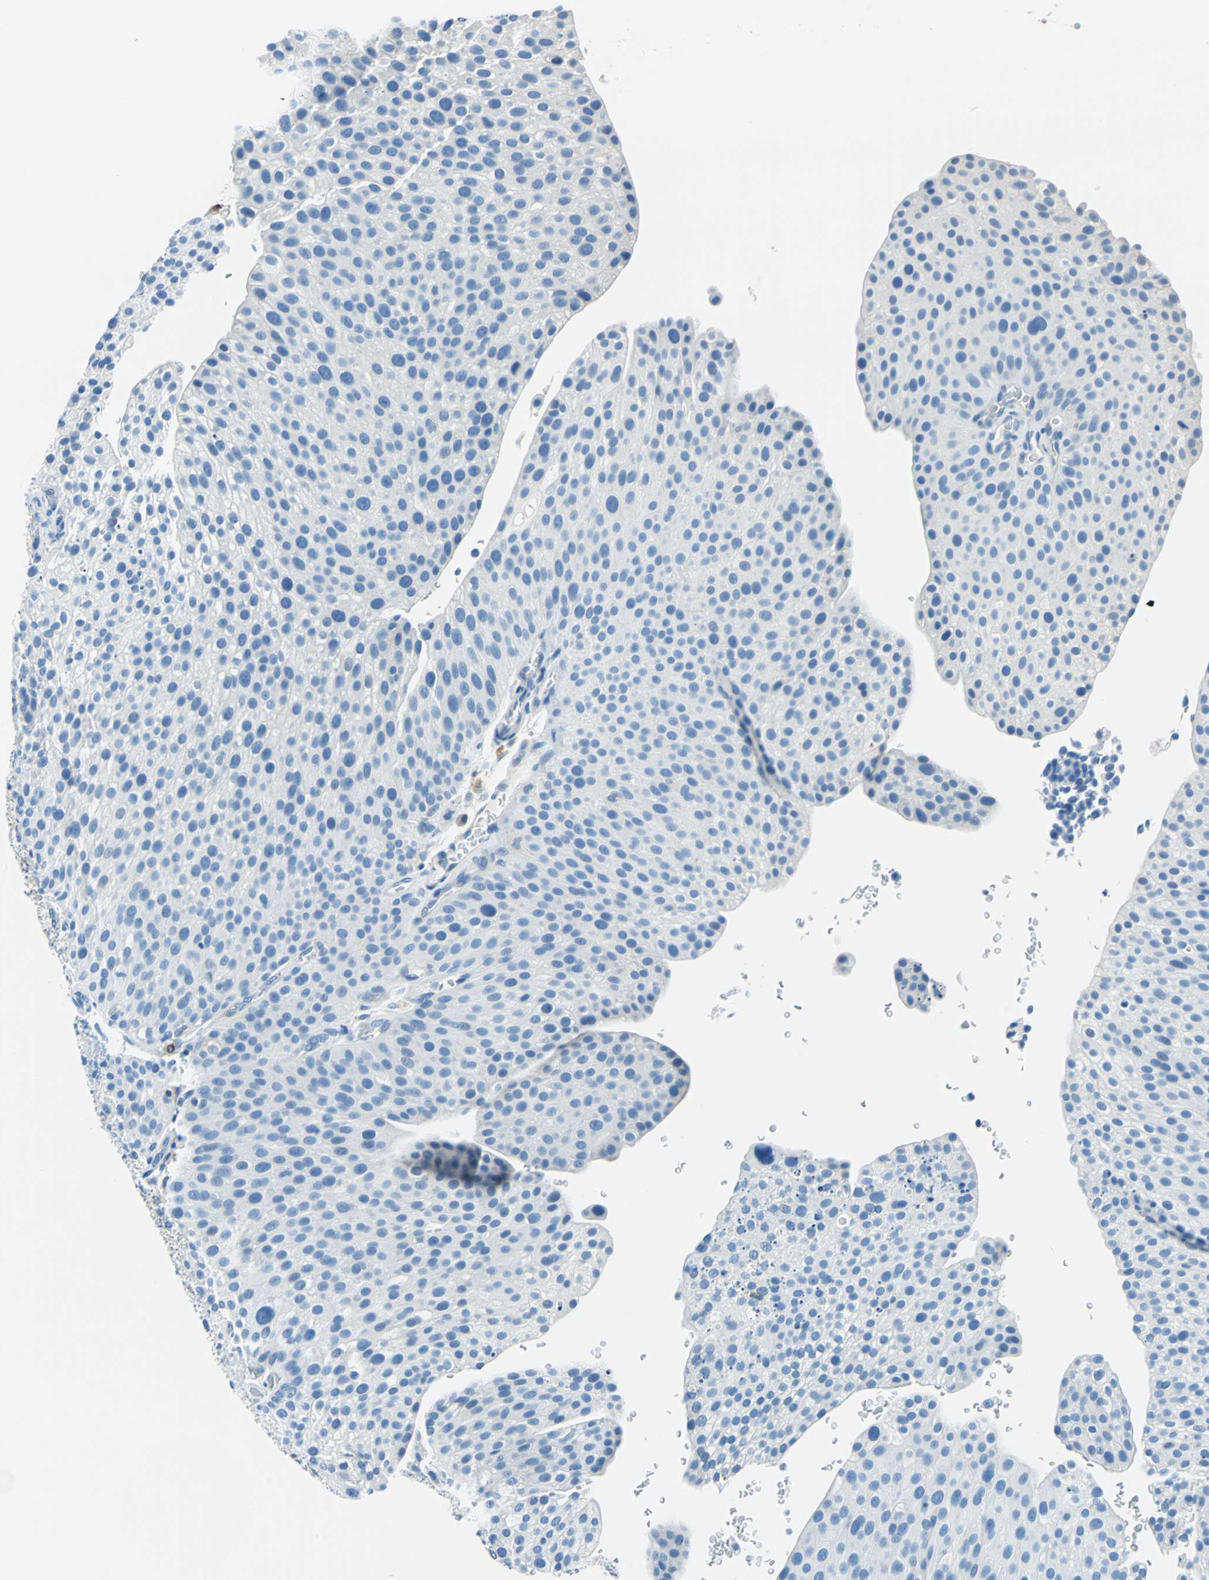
{"staining": {"intensity": "negative", "quantity": "none", "location": "none"}, "tissue": "urothelial cancer", "cell_type": "Tumor cells", "image_type": "cancer", "snomed": [{"axis": "morphology", "description": "Urothelial carcinoma, Low grade"}, {"axis": "topography", "description": "Smooth muscle"}, {"axis": "topography", "description": "Urinary bladder"}], "caption": "This is an IHC photomicrograph of human urothelial cancer. There is no positivity in tumor cells.", "gene": "CPA3", "patient": {"sex": "male", "age": 60}}